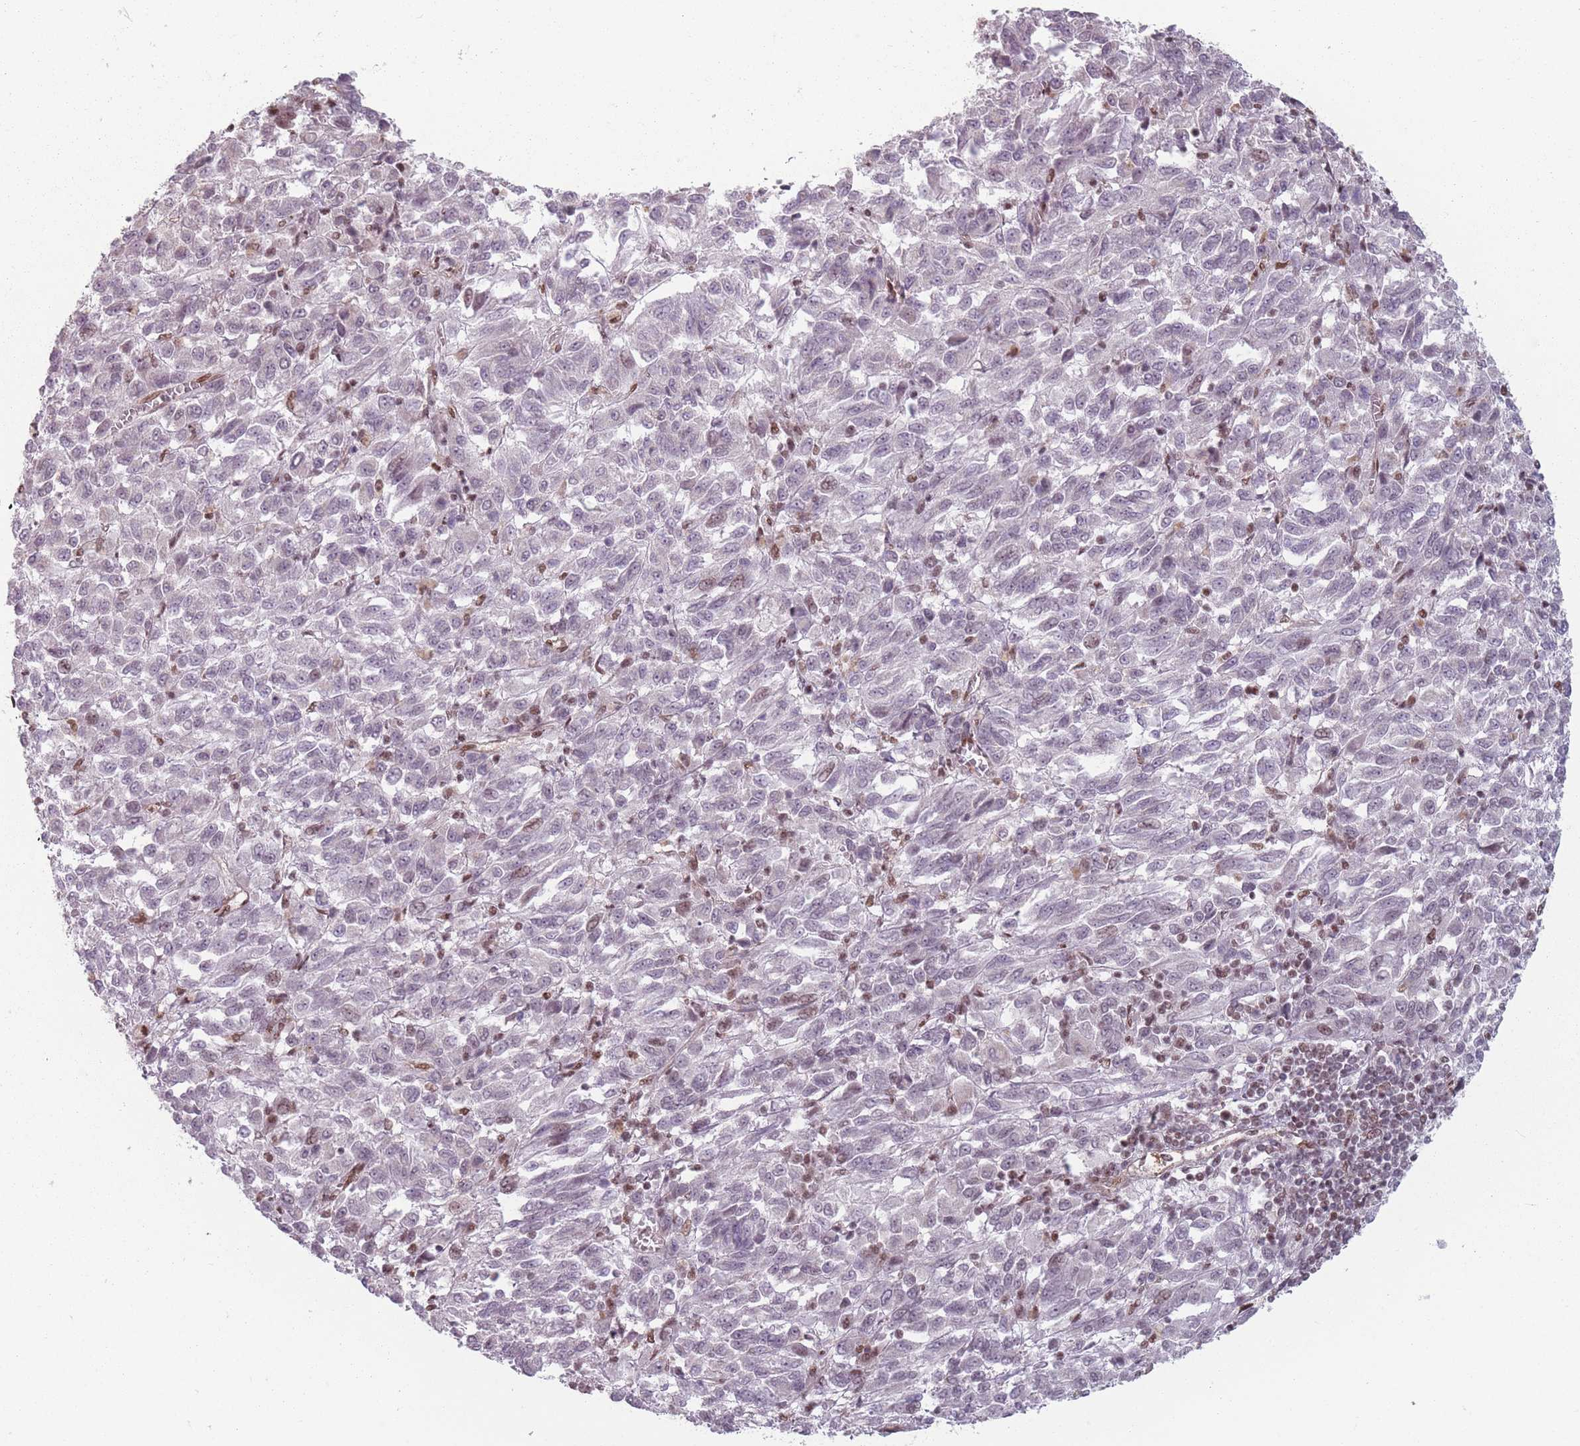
{"staining": {"intensity": "negative", "quantity": "none", "location": "none"}, "tissue": "melanoma", "cell_type": "Tumor cells", "image_type": "cancer", "snomed": [{"axis": "morphology", "description": "Malignant melanoma, Metastatic site"}, {"axis": "topography", "description": "Lung"}], "caption": "Immunohistochemistry (IHC) of human melanoma exhibits no staining in tumor cells. Nuclei are stained in blue.", "gene": "SH3BGRL2", "patient": {"sex": "male", "age": 64}}